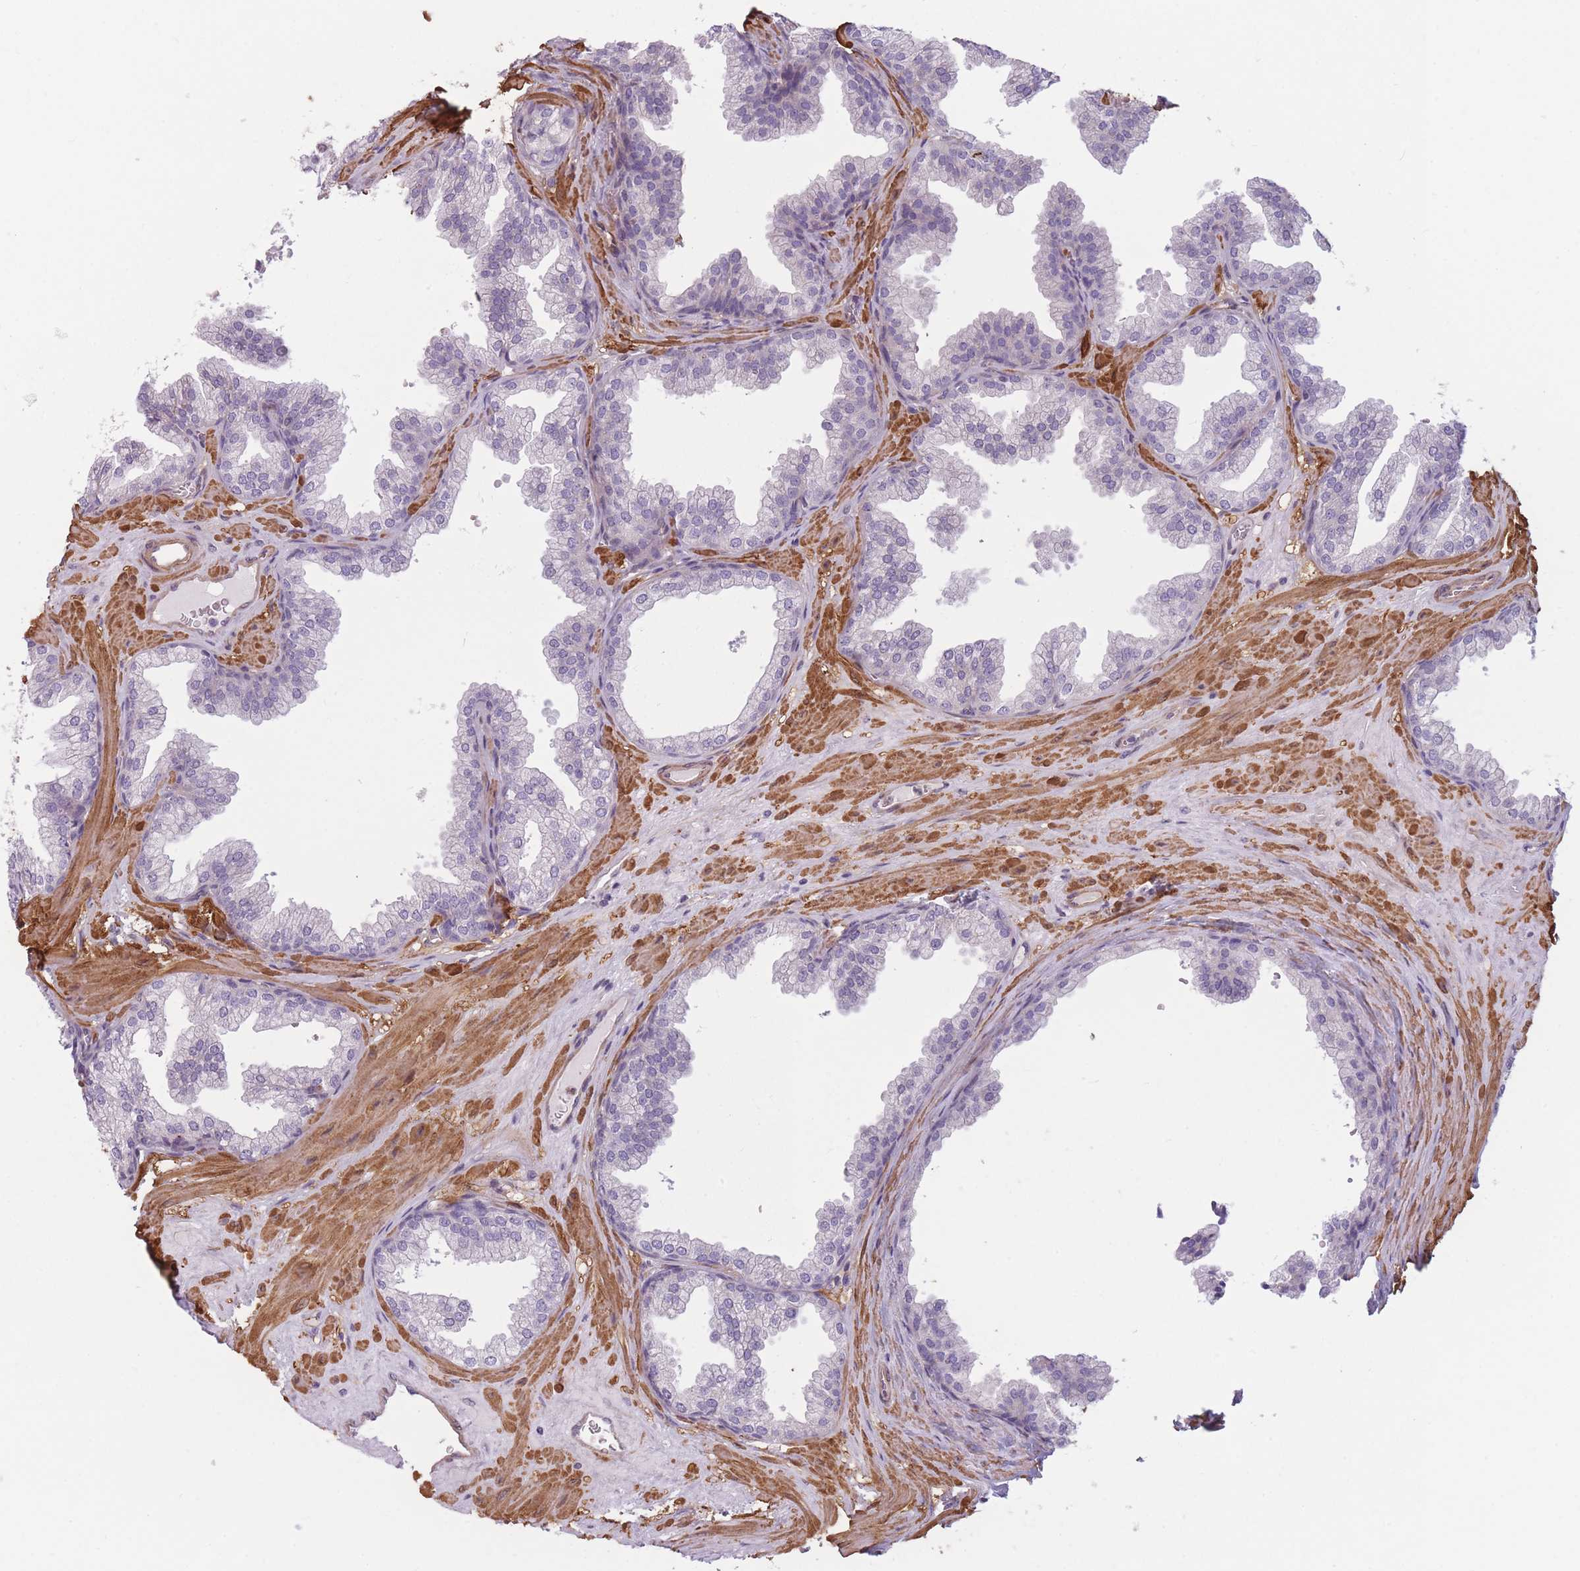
{"staining": {"intensity": "negative", "quantity": "none", "location": "none"}, "tissue": "prostate", "cell_type": "Glandular cells", "image_type": "normal", "snomed": [{"axis": "morphology", "description": "Normal tissue, NOS"}, {"axis": "topography", "description": "Prostate"}], "caption": "Glandular cells are negative for protein expression in benign human prostate. Brightfield microscopy of IHC stained with DAB (brown) and hematoxylin (blue), captured at high magnification.", "gene": "SLC7A6", "patient": {"sex": "male", "age": 37}}